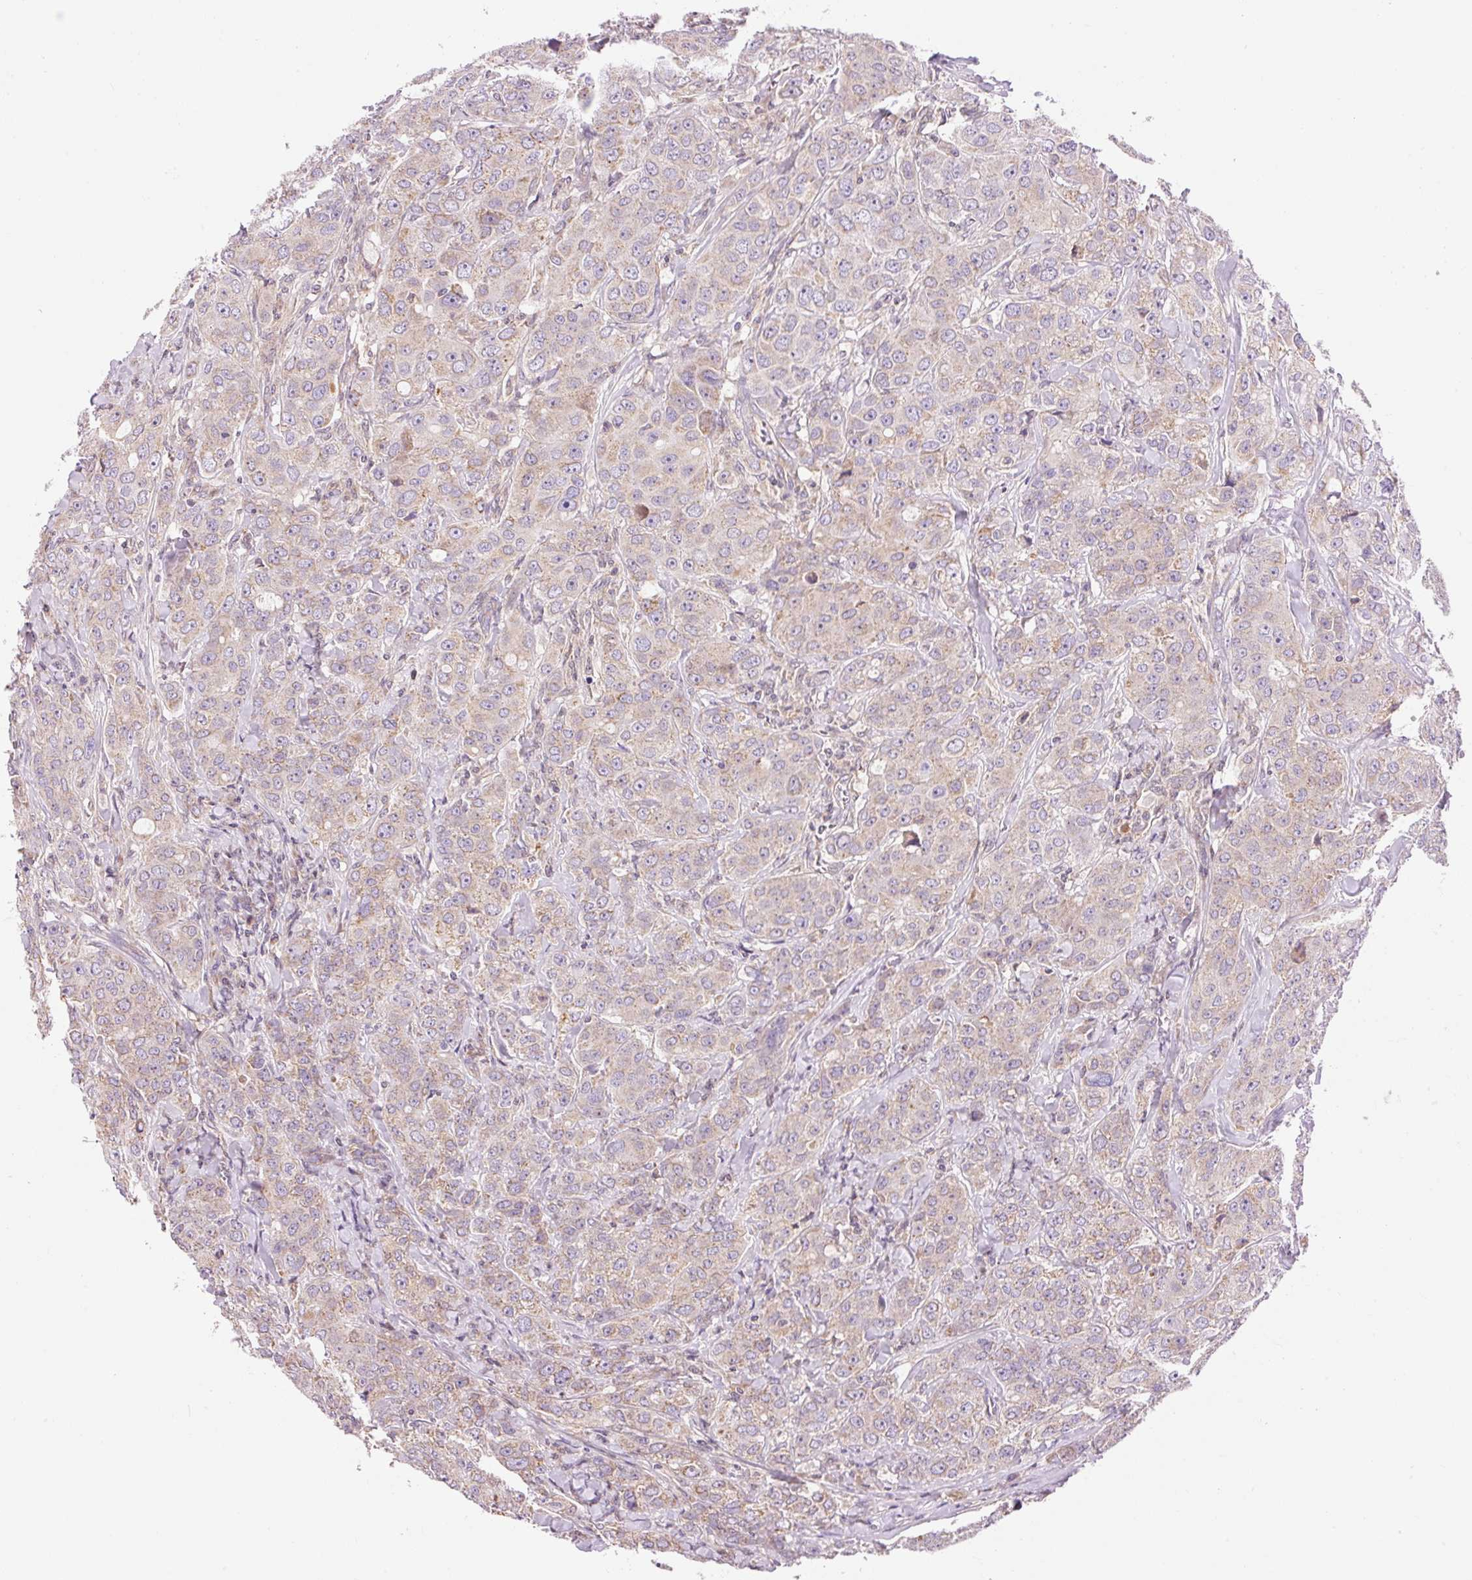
{"staining": {"intensity": "weak", "quantity": "25%-75%", "location": "cytoplasmic/membranous"}, "tissue": "breast cancer", "cell_type": "Tumor cells", "image_type": "cancer", "snomed": [{"axis": "morphology", "description": "Duct carcinoma"}, {"axis": "topography", "description": "Breast"}], "caption": "The image exhibits immunohistochemical staining of breast cancer (invasive ductal carcinoma). There is weak cytoplasmic/membranous staining is appreciated in about 25%-75% of tumor cells.", "gene": "IMMT", "patient": {"sex": "female", "age": 43}}